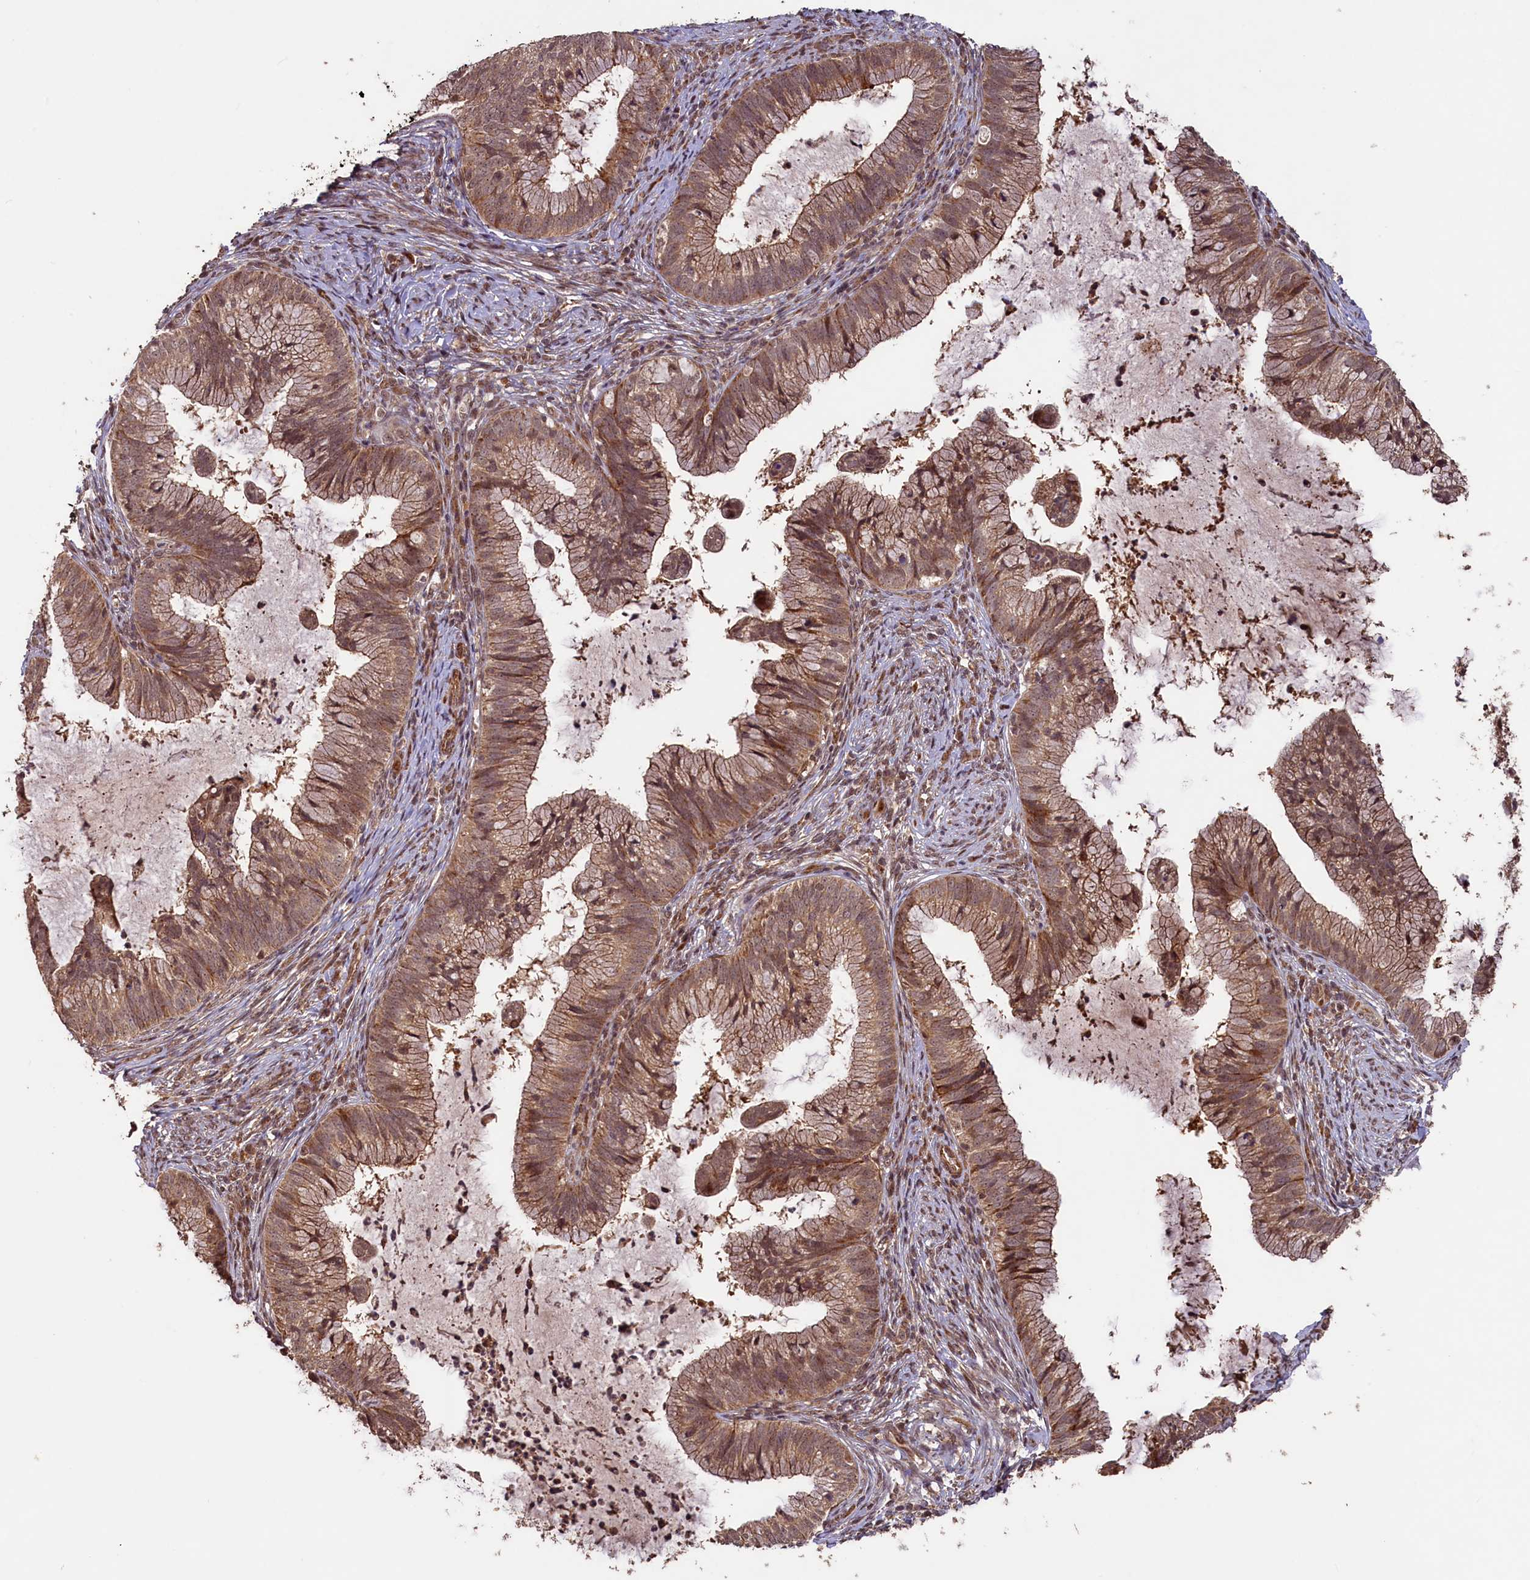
{"staining": {"intensity": "moderate", "quantity": ">75%", "location": "cytoplasmic/membranous,nuclear"}, "tissue": "cervical cancer", "cell_type": "Tumor cells", "image_type": "cancer", "snomed": [{"axis": "morphology", "description": "Adenocarcinoma, NOS"}, {"axis": "topography", "description": "Cervix"}], "caption": "Human adenocarcinoma (cervical) stained with a brown dye demonstrates moderate cytoplasmic/membranous and nuclear positive staining in approximately >75% of tumor cells.", "gene": "SHPRH", "patient": {"sex": "female", "age": 36}}